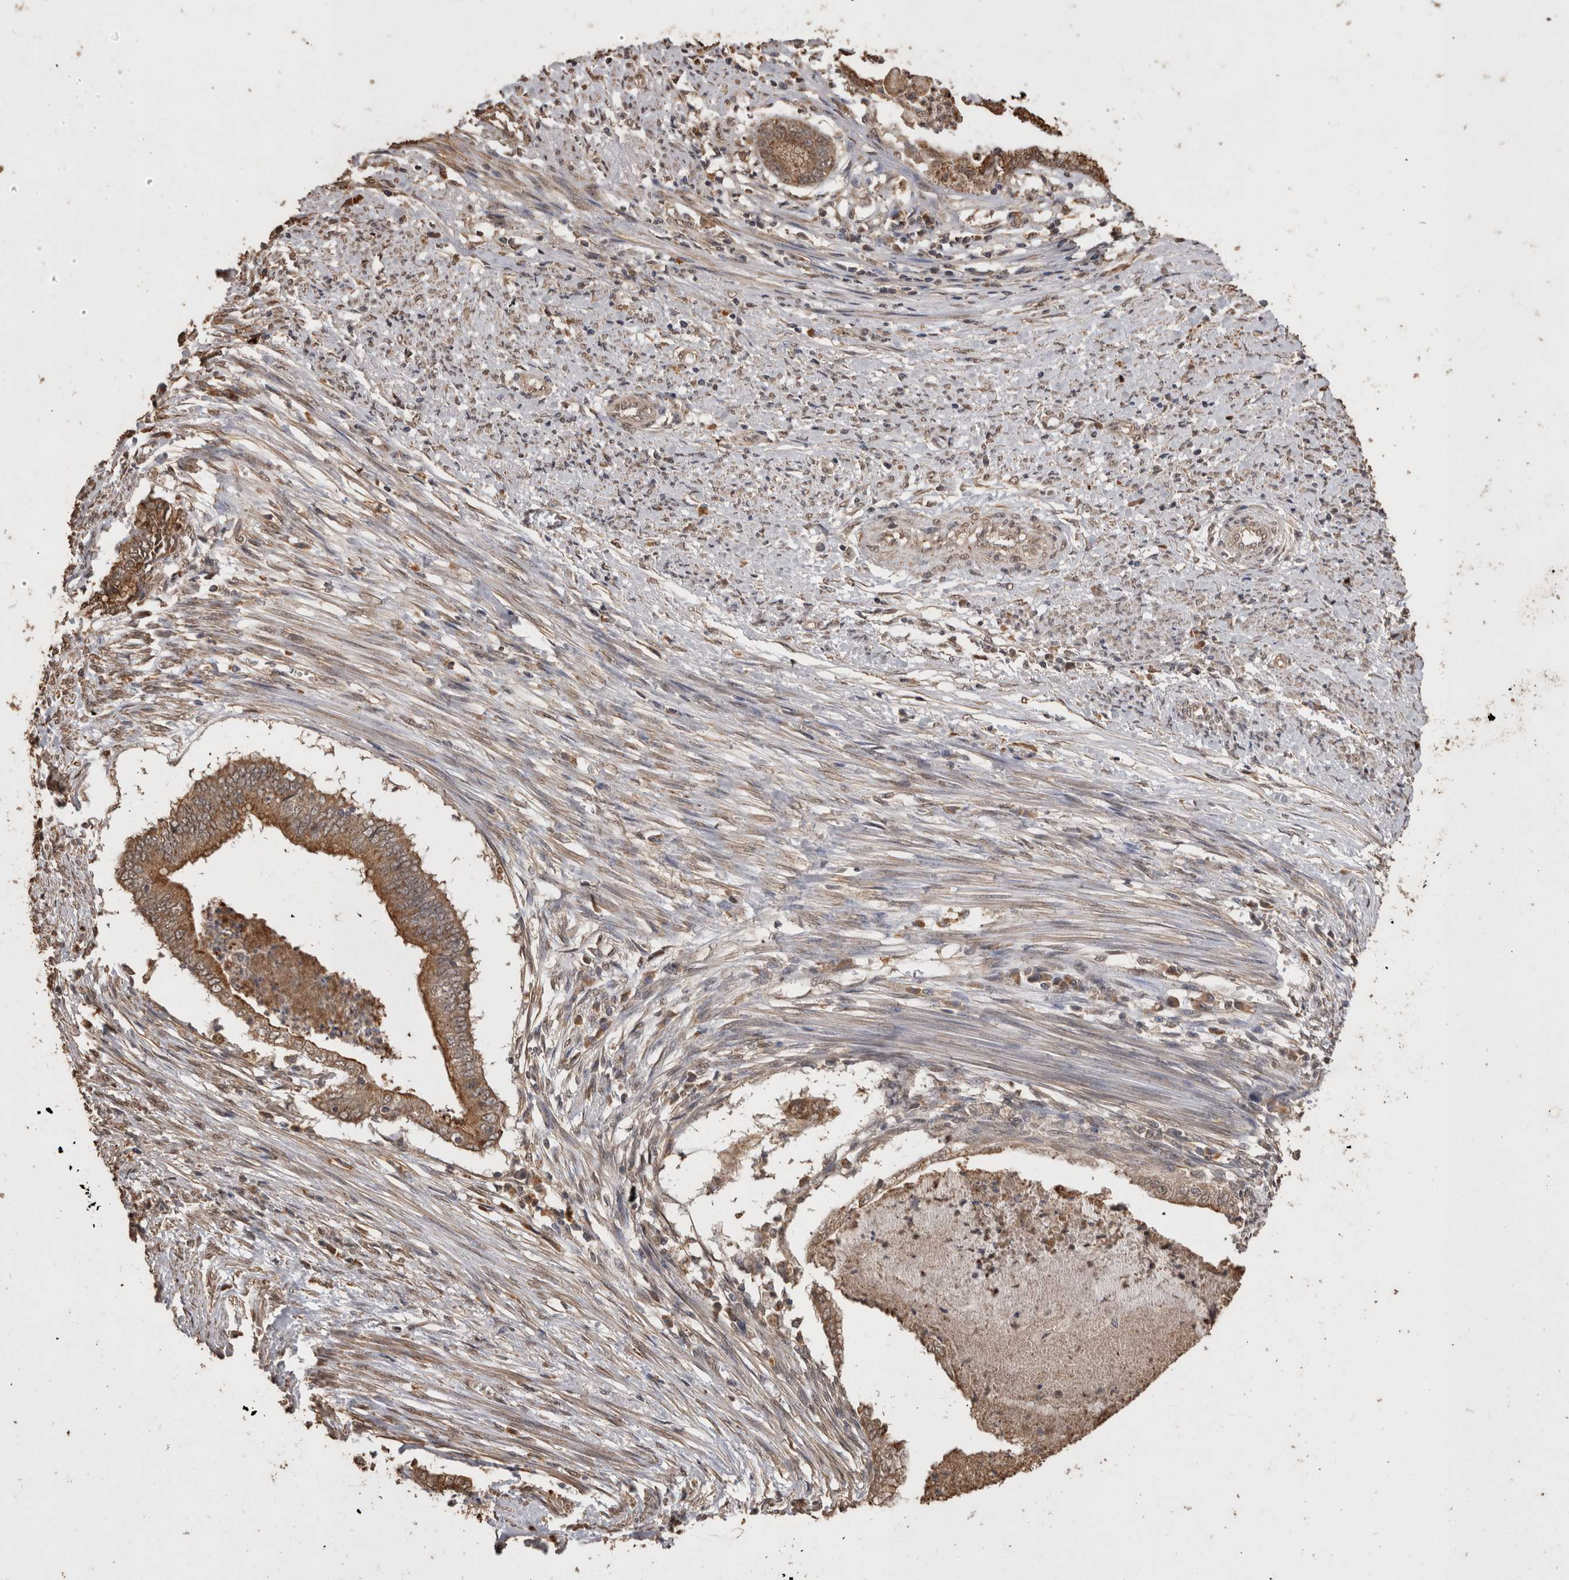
{"staining": {"intensity": "moderate", "quantity": ">75%", "location": "cytoplasmic/membranous"}, "tissue": "endometrial cancer", "cell_type": "Tumor cells", "image_type": "cancer", "snomed": [{"axis": "morphology", "description": "Necrosis, NOS"}, {"axis": "morphology", "description": "Adenocarcinoma, NOS"}, {"axis": "topography", "description": "Endometrium"}], "caption": "This histopathology image exhibits immunohistochemistry staining of endometrial cancer, with medium moderate cytoplasmic/membranous staining in about >75% of tumor cells.", "gene": "SOCS5", "patient": {"sex": "female", "age": 79}}